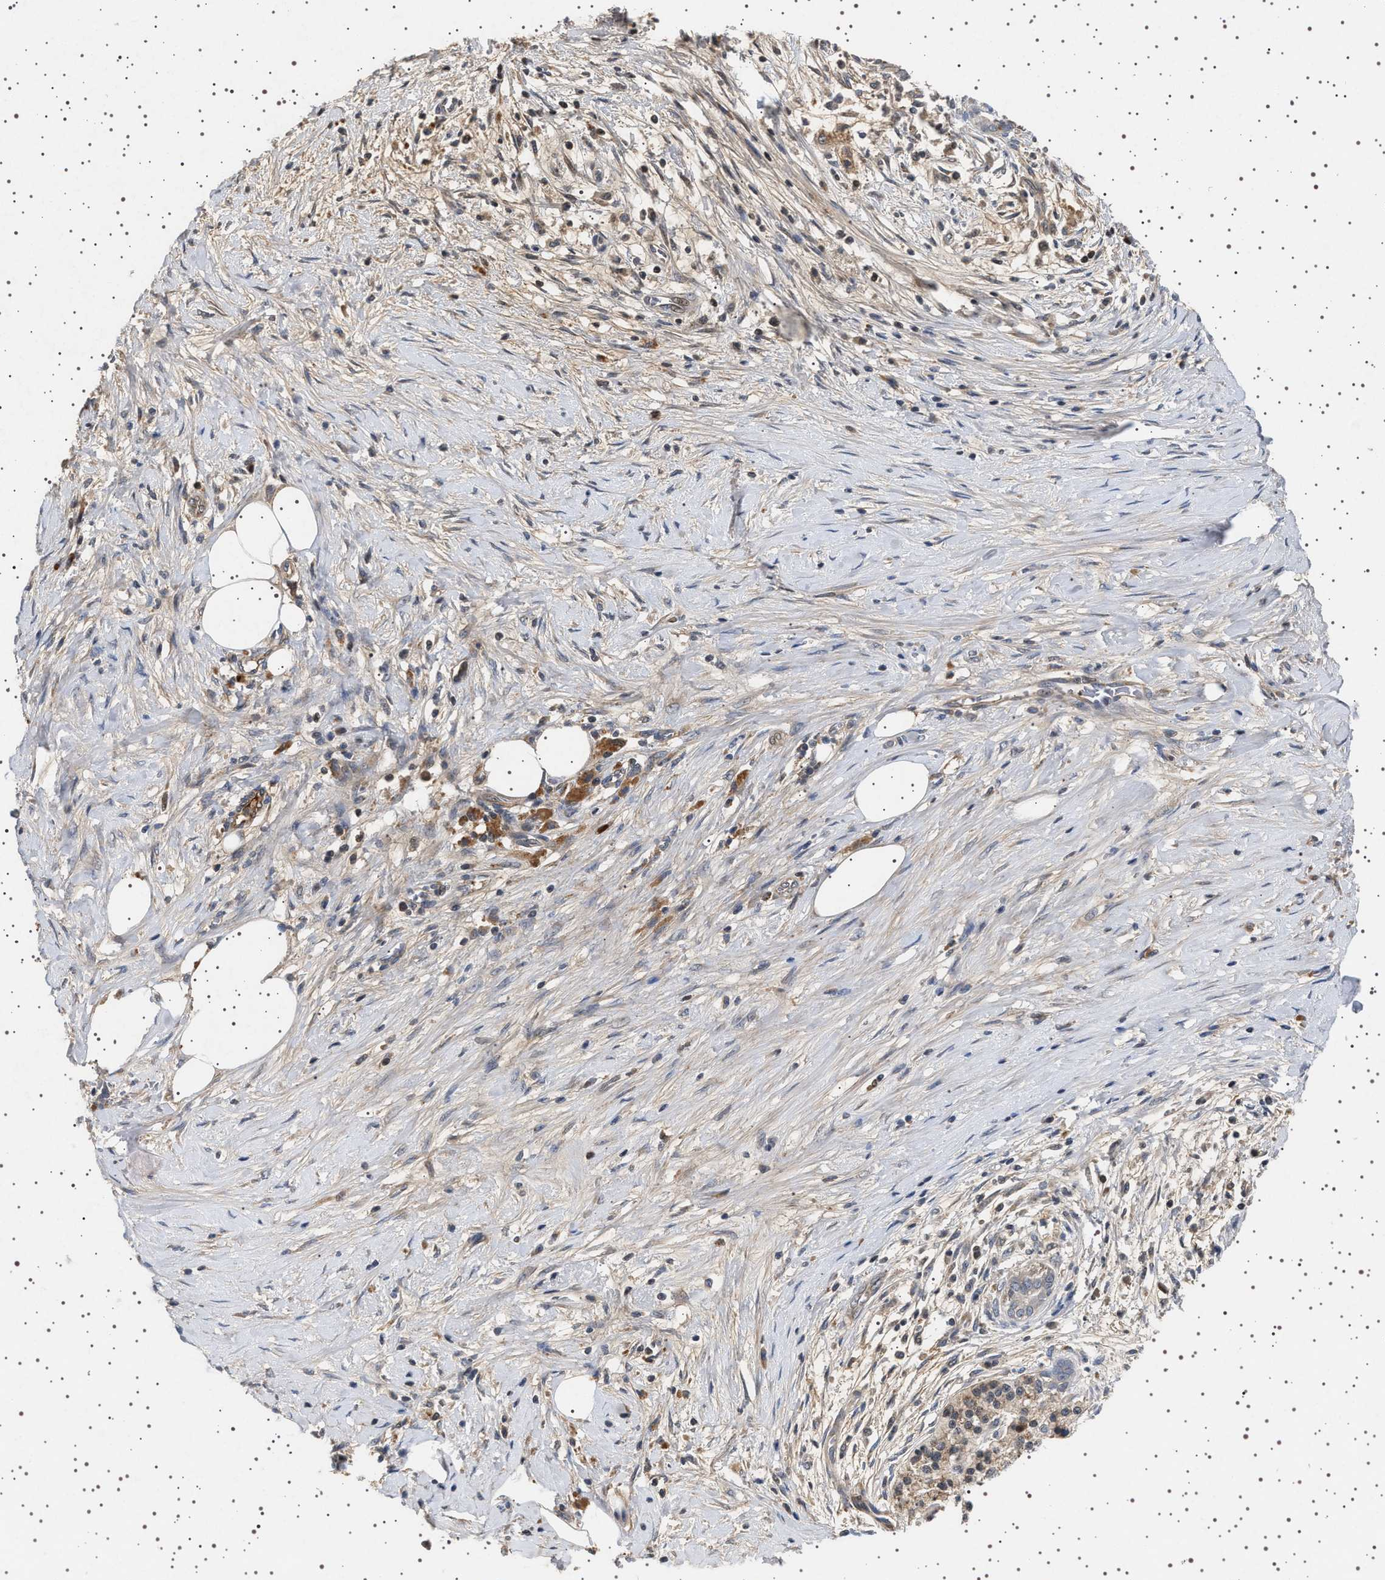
{"staining": {"intensity": "negative", "quantity": "none", "location": "none"}, "tissue": "pancreatic cancer", "cell_type": "Tumor cells", "image_type": "cancer", "snomed": [{"axis": "morphology", "description": "Adenocarcinoma, NOS"}, {"axis": "topography", "description": "Pancreas"}], "caption": "This is an IHC image of pancreatic cancer. There is no positivity in tumor cells.", "gene": "FICD", "patient": {"sex": "male", "age": 58}}